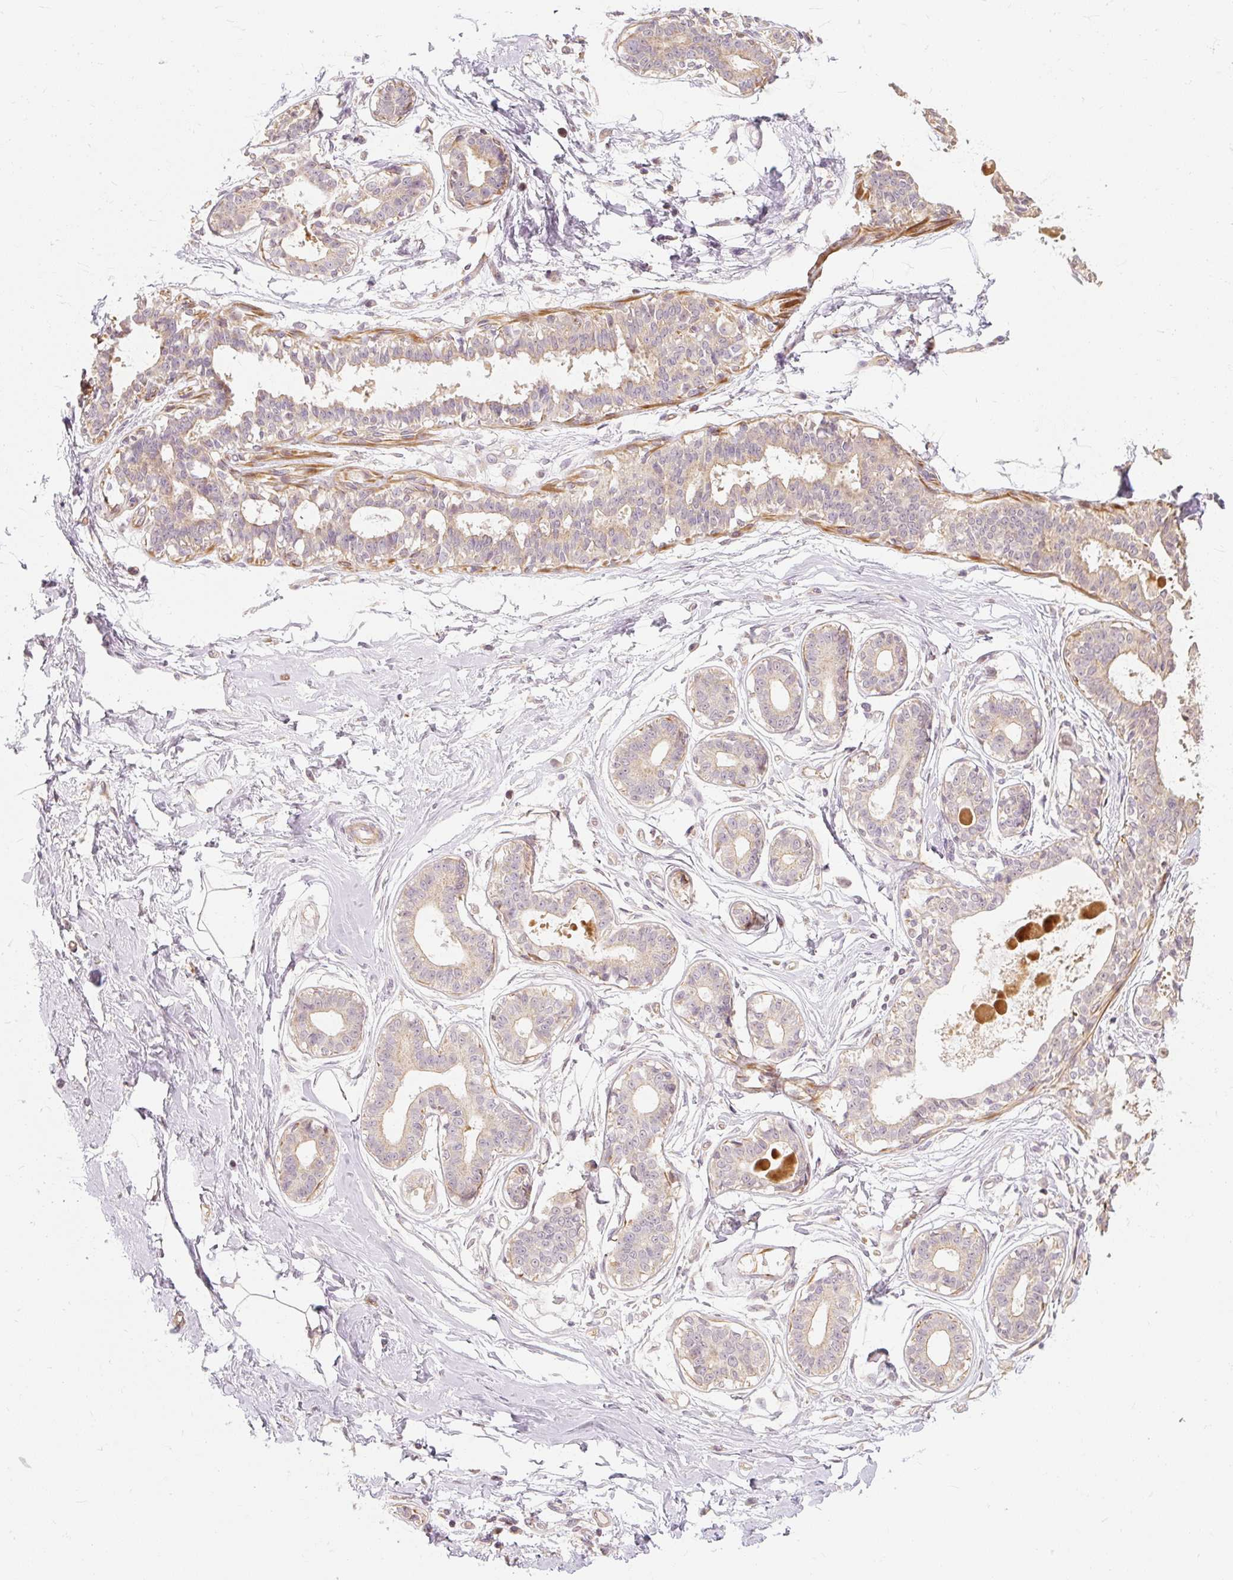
{"staining": {"intensity": "negative", "quantity": "none", "location": "none"}, "tissue": "breast", "cell_type": "Adipocytes", "image_type": "normal", "snomed": [{"axis": "morphology", "description": "Normal tissue, NOS"}, {"axis": "topography", "description": "Breast"}], "caption": "The micrograph demonstrates no significant positivity in adipocytes of breast. (DAB IHC visualized using brightfield microscopy, high magnification).", "gene": "RB1CC1", "patient": {"sex": "female", "age": 45}}